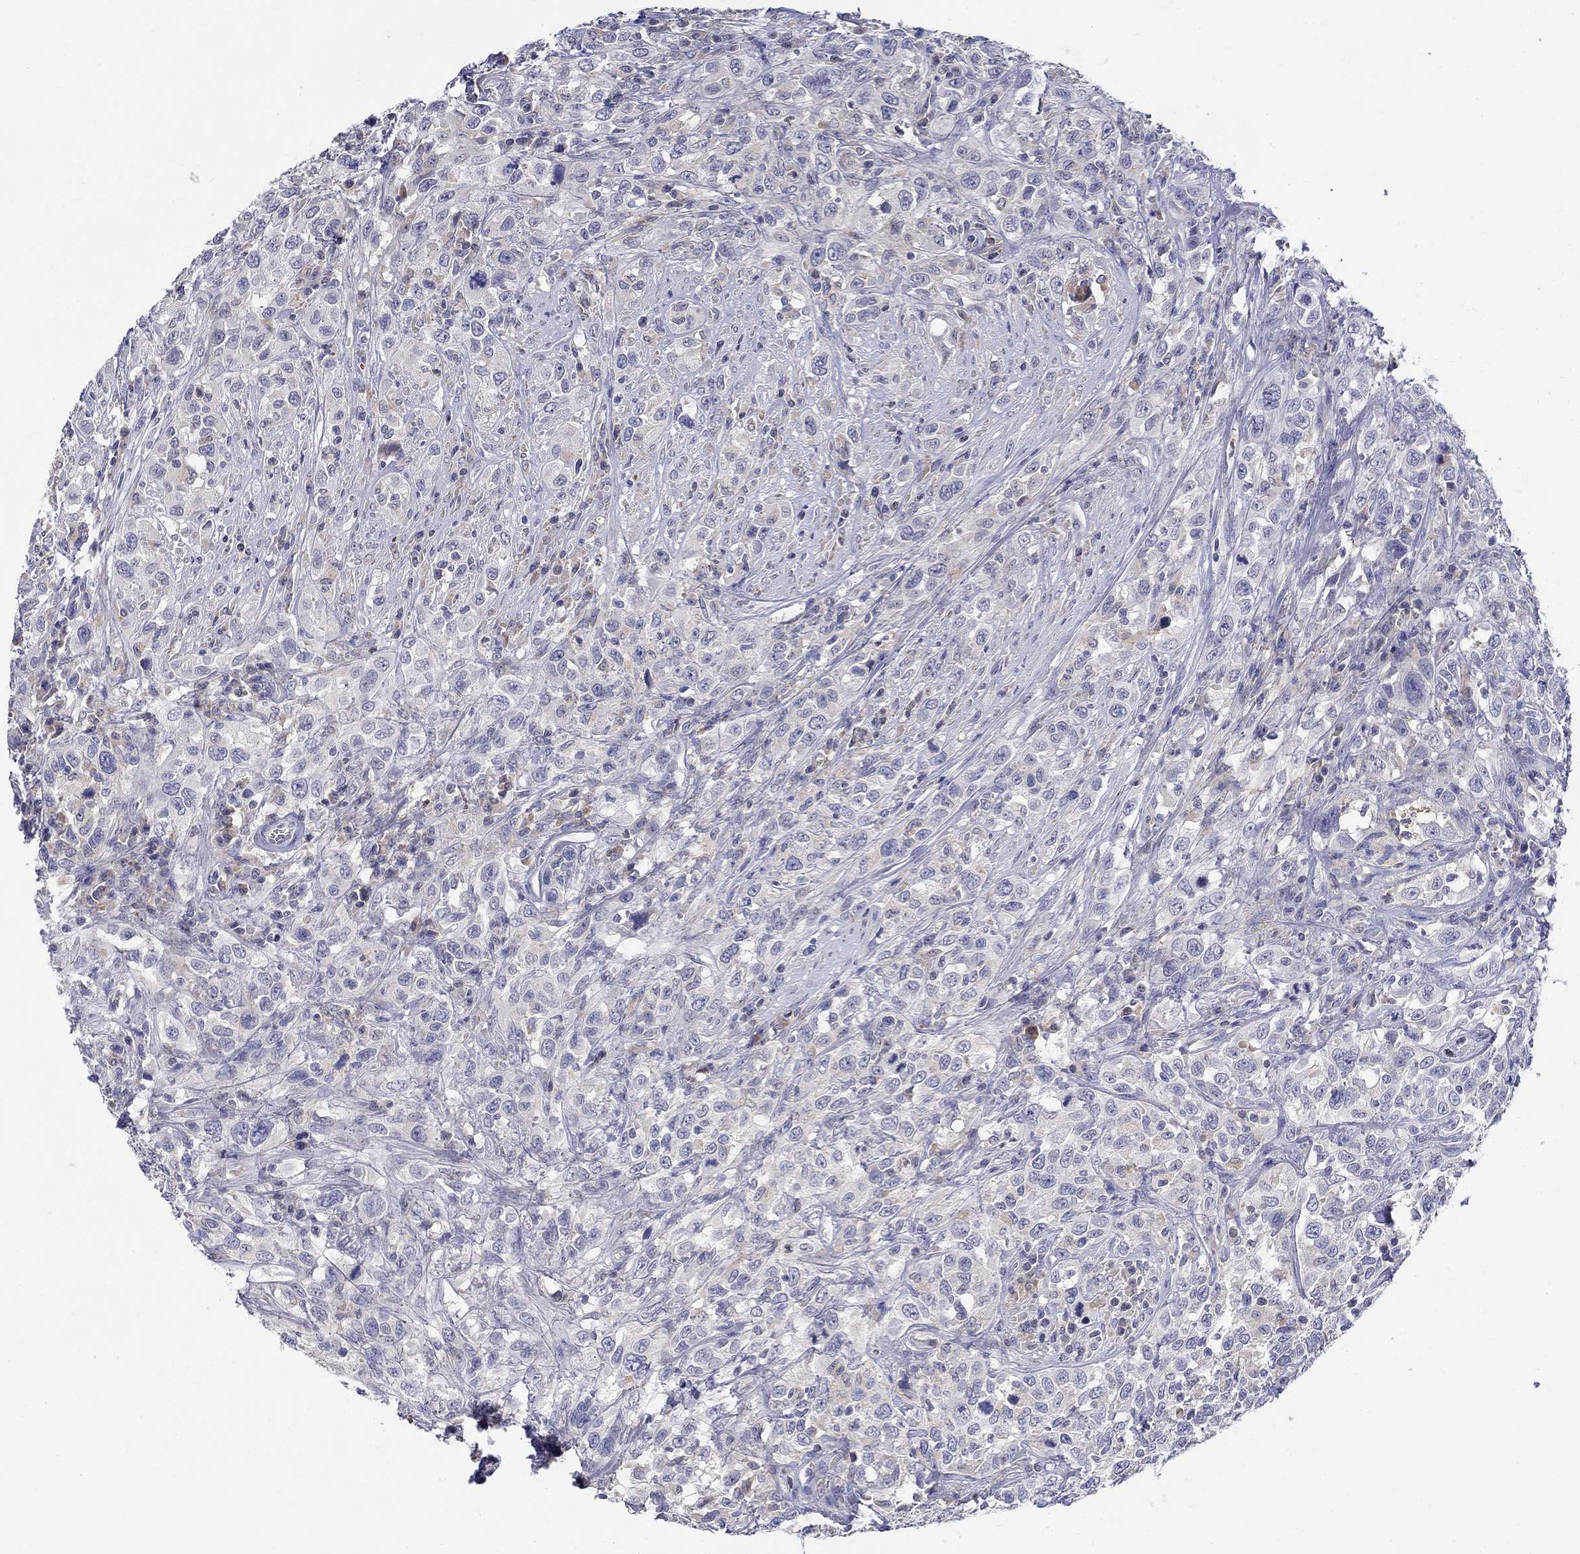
{"staining": {"intensity": "negative", "quantity": "none", "location": "none"}, "tissue": "urothelial cancer", "cell_type": "Tumor cells", "image_type": "cancer", "snomed": [{"axis": "morphology", "description": "Urothelial carcinoma, NOS"}, {"axis": "morphology", "description": "Urothelial carcinoma, High grade"}, {"axis": "topography", "description": "Urinary bladder"}], "caption": "Immunohistochemical staining of urothelial cancer displays no significant expression in tumor cells. (DAB (3,3'-diaminobenzidine) immunohistochemistry, high magnification).", "gene": "ABCA4", "patient": {"sex": "female", "age": 64}}